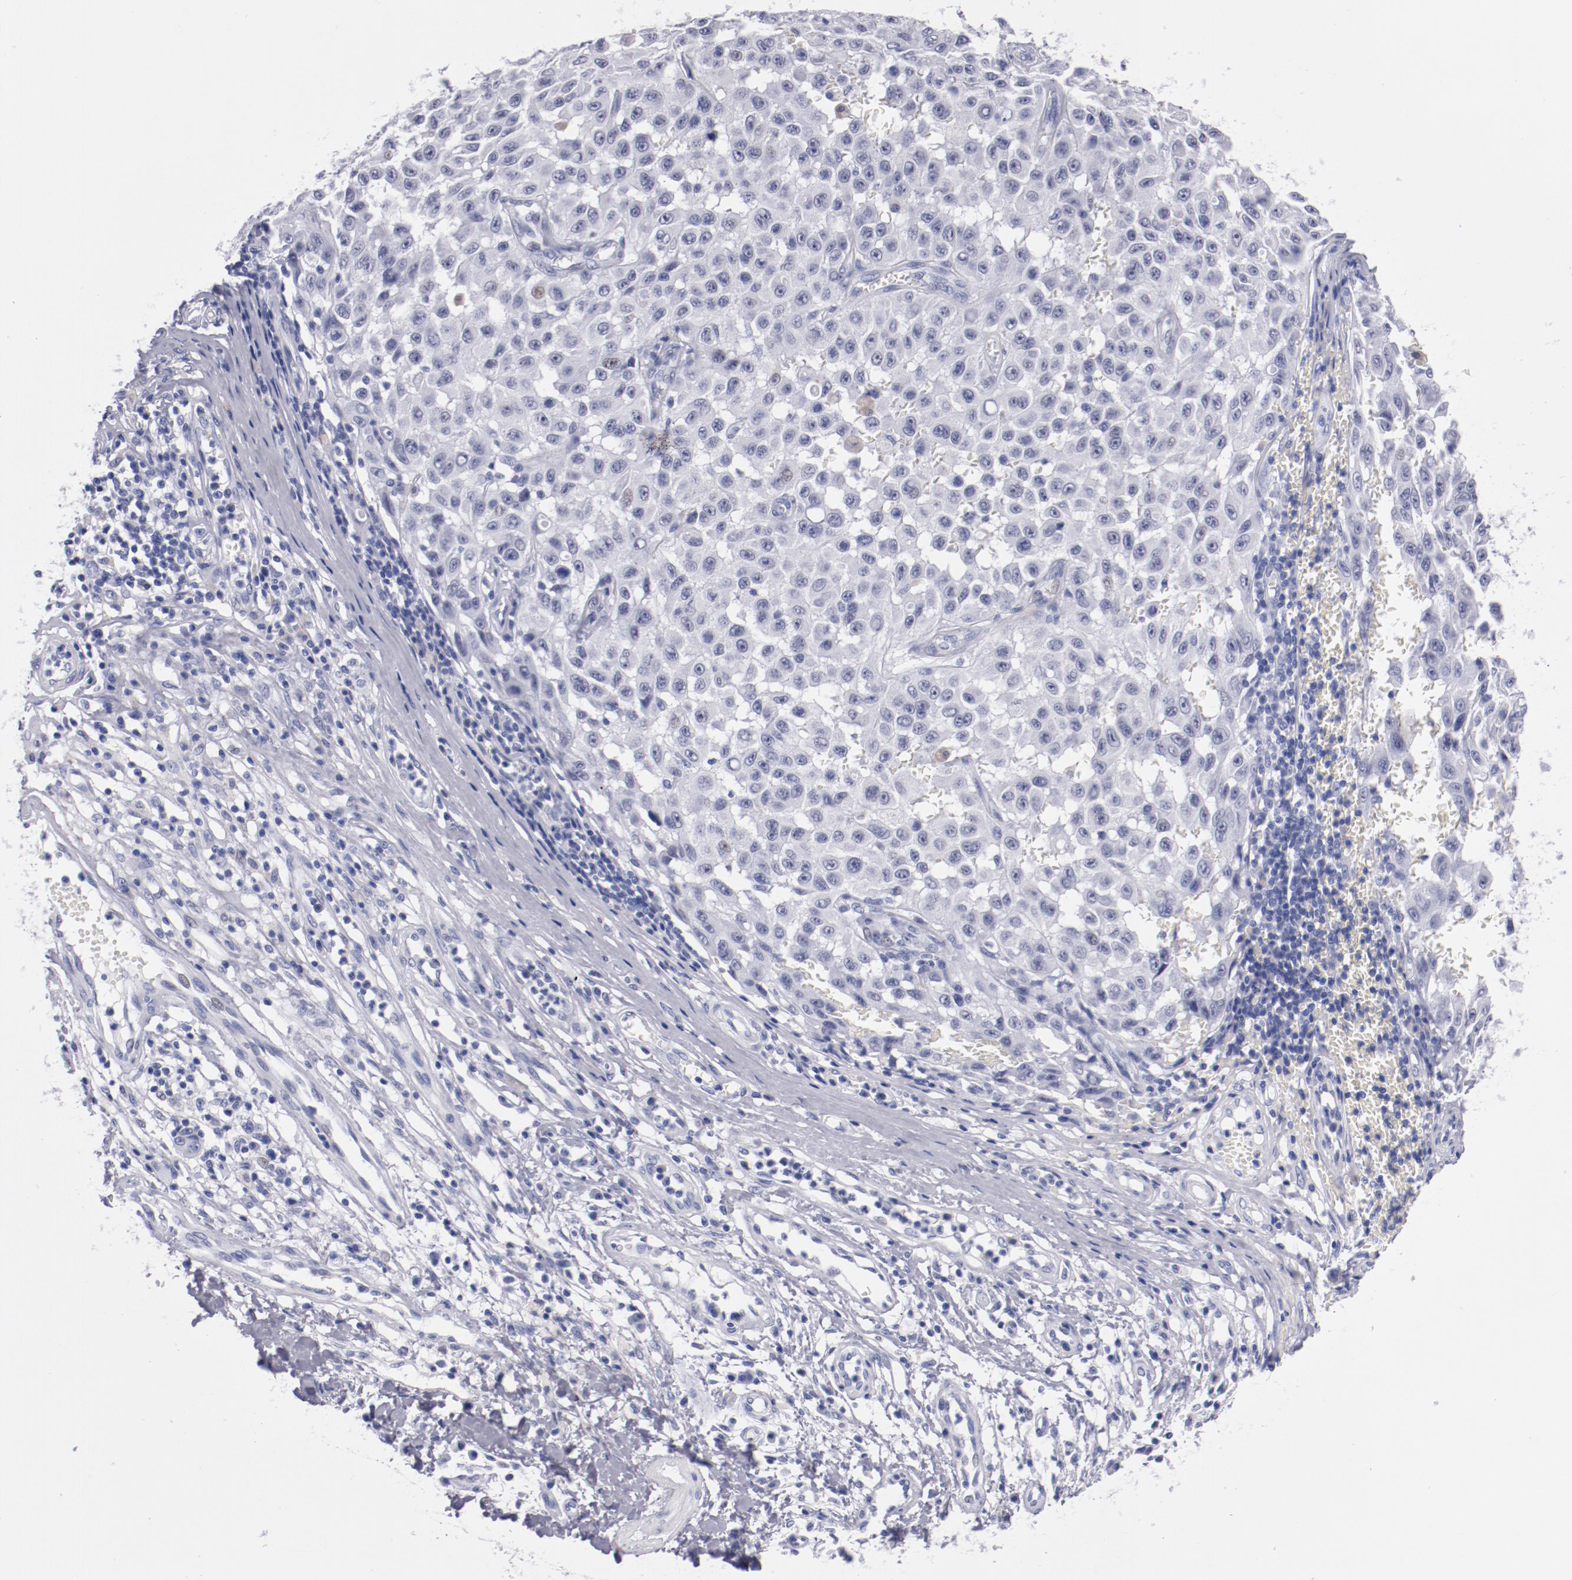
{"staining": {"intensity": "weak", "quantity": "<25%", "location": "nuclear"}, "tissue": "melanoma", "cell_type": "Tumor cells", "image_type": "cancer", "snomed": [{"axis": "morphology", "description": "Malignant melanoma, NOS"}, {"axis": "topography", "description": "Skin"}], "caption": "Tumor cells show no significant expression in malignant melanoma.", "gene": "HNF1B", "patient": {"sex": "male", "age": 30}}